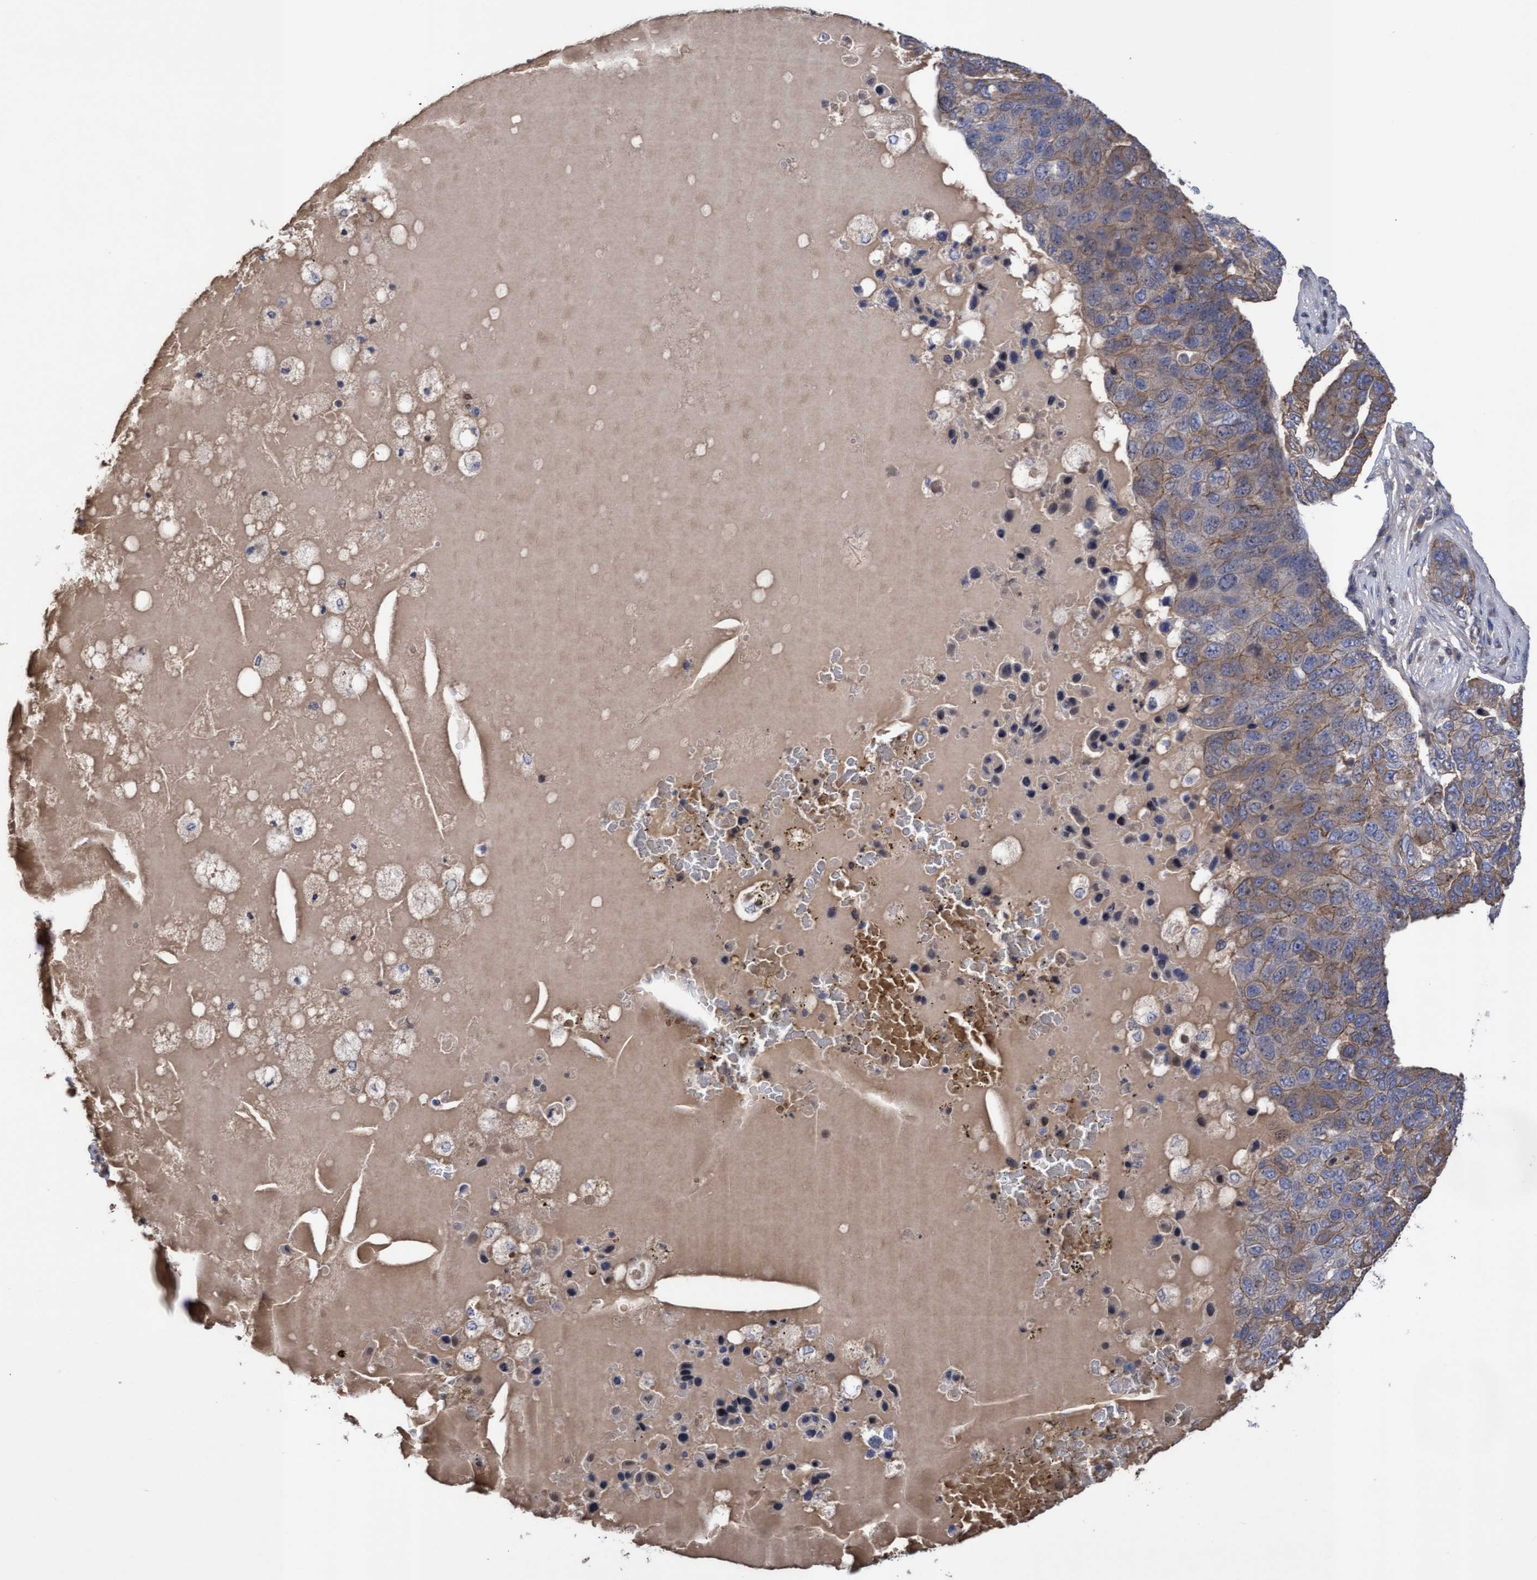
{"staining": {"intensity": "moderate", "quantity": "25%-75%", "location": "cytoplasmic/membranous"}, "tissue": "pancreatic cancer", "cell_type": "Tumor cells", "image_type": "cancer", "snomed": [{"axis": "morphology", "description": "Adenocarcinoma, NOS"}, {"axis": "topography", "description": "Pancreas"}], "caption": "The image exhibits immunohistochemical staining of adenocarcinoma (pancreatic). There is moderate cytoplasmic/membranous positivity is present in approximately 25%-75% of tumor cells. The protein of interest is shown in brown color, while the nuclei are stained blue.", "gene": "COBL", "patient": {"sex": "female", "age": 61}}